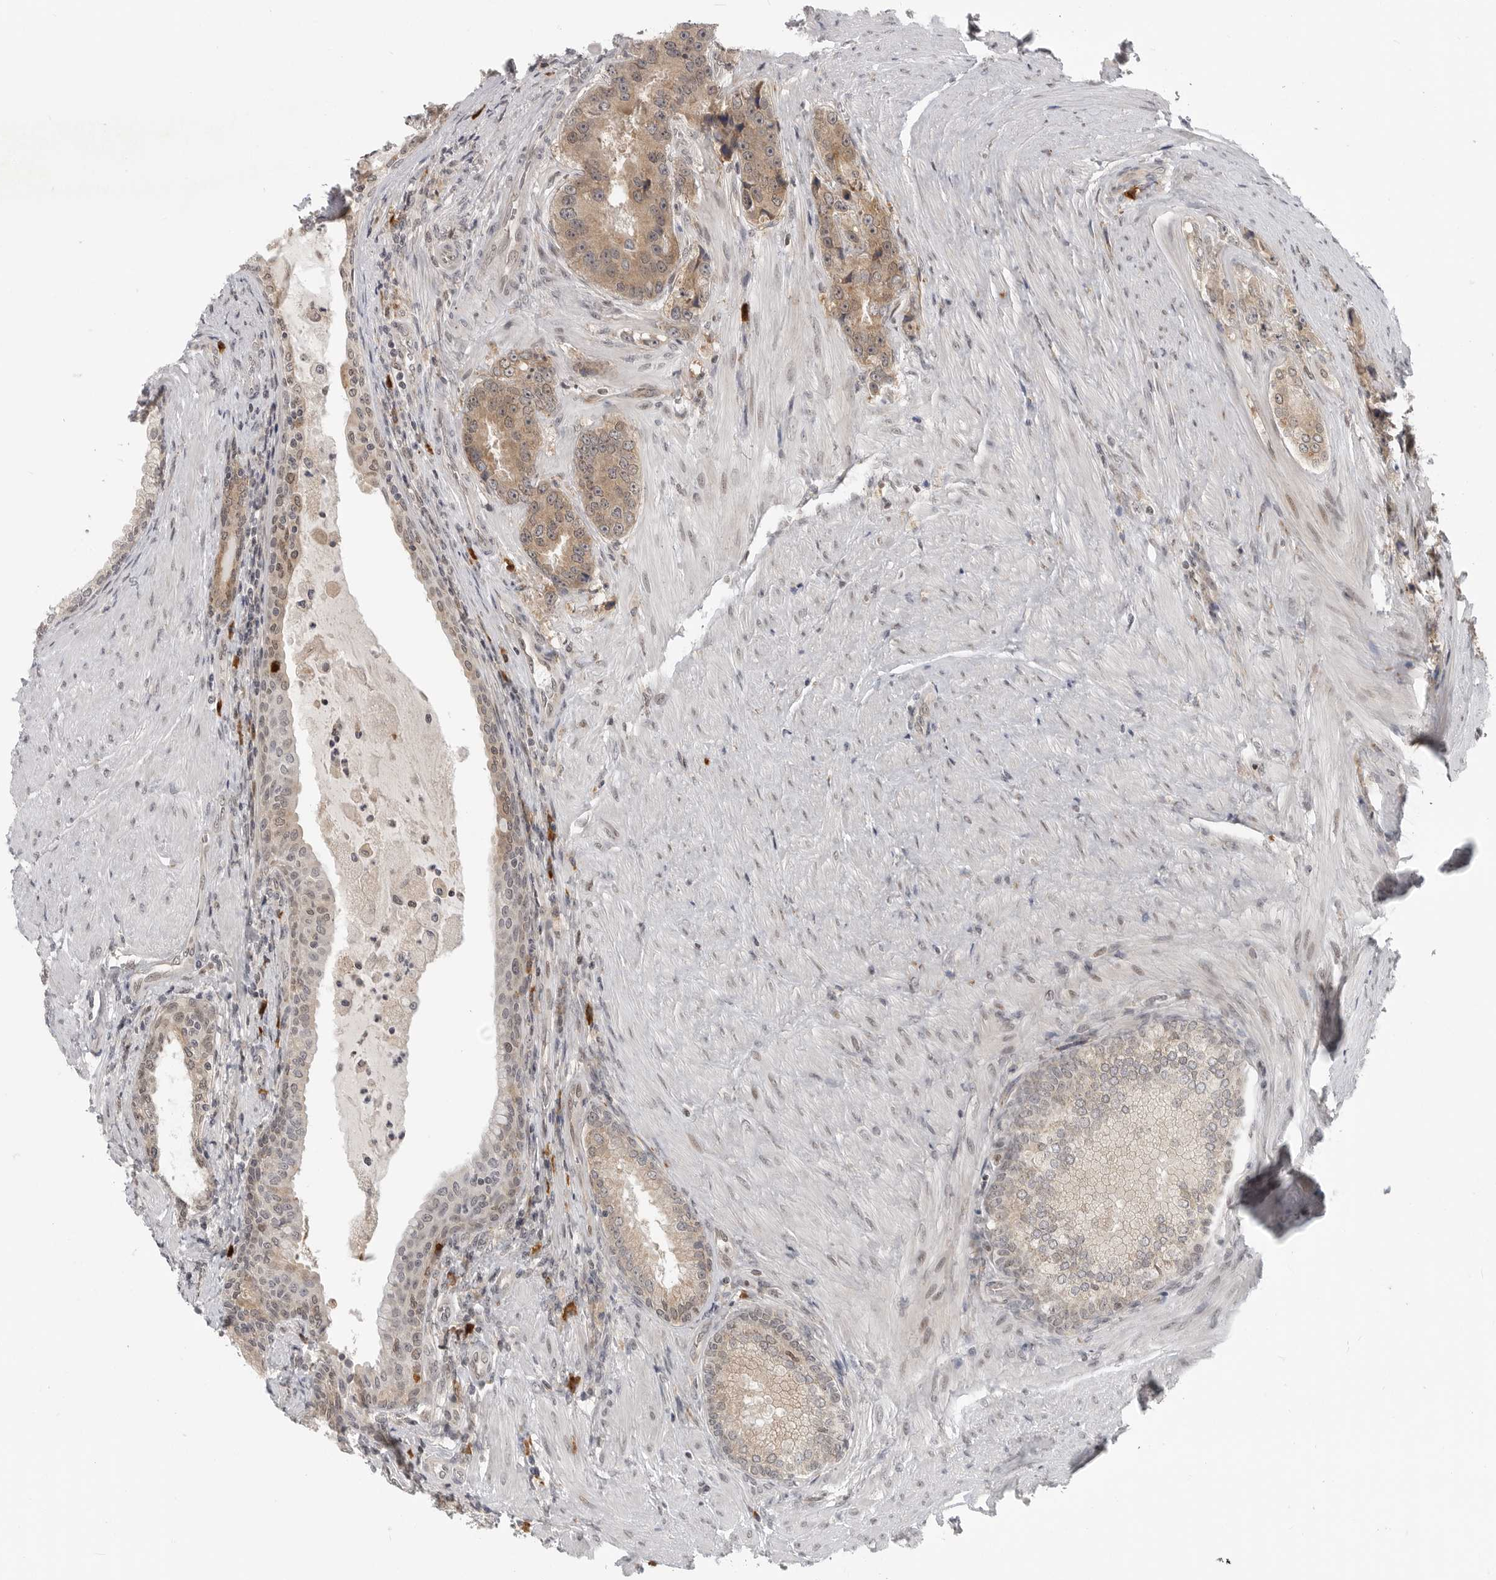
{"staining": {"intensity": "moderate", "quantity": "<25%", "location": "cytoplasmic/membranous"}, "tissue": "prostate cancer", "cell_type": "Tumor cells", "image_type": "cancer", "snomed": [{"axis": "morphology", "description": "Adenocarcinoma, High grade"}, {"axis": "topography", "description": "Prostate"}], "caption": "DAB (3,3'-diaminobenzidine) immunohistochemical staining of human prostate cancer (high-grade adenocarcinoma) exhibits moderate cytoplasmic/membranous protein staining in about <25% of tumor cells. Nuclei are stained in blue.", "gene": "CEP295NL", "patient": {"sex": "male", "age": 60}}